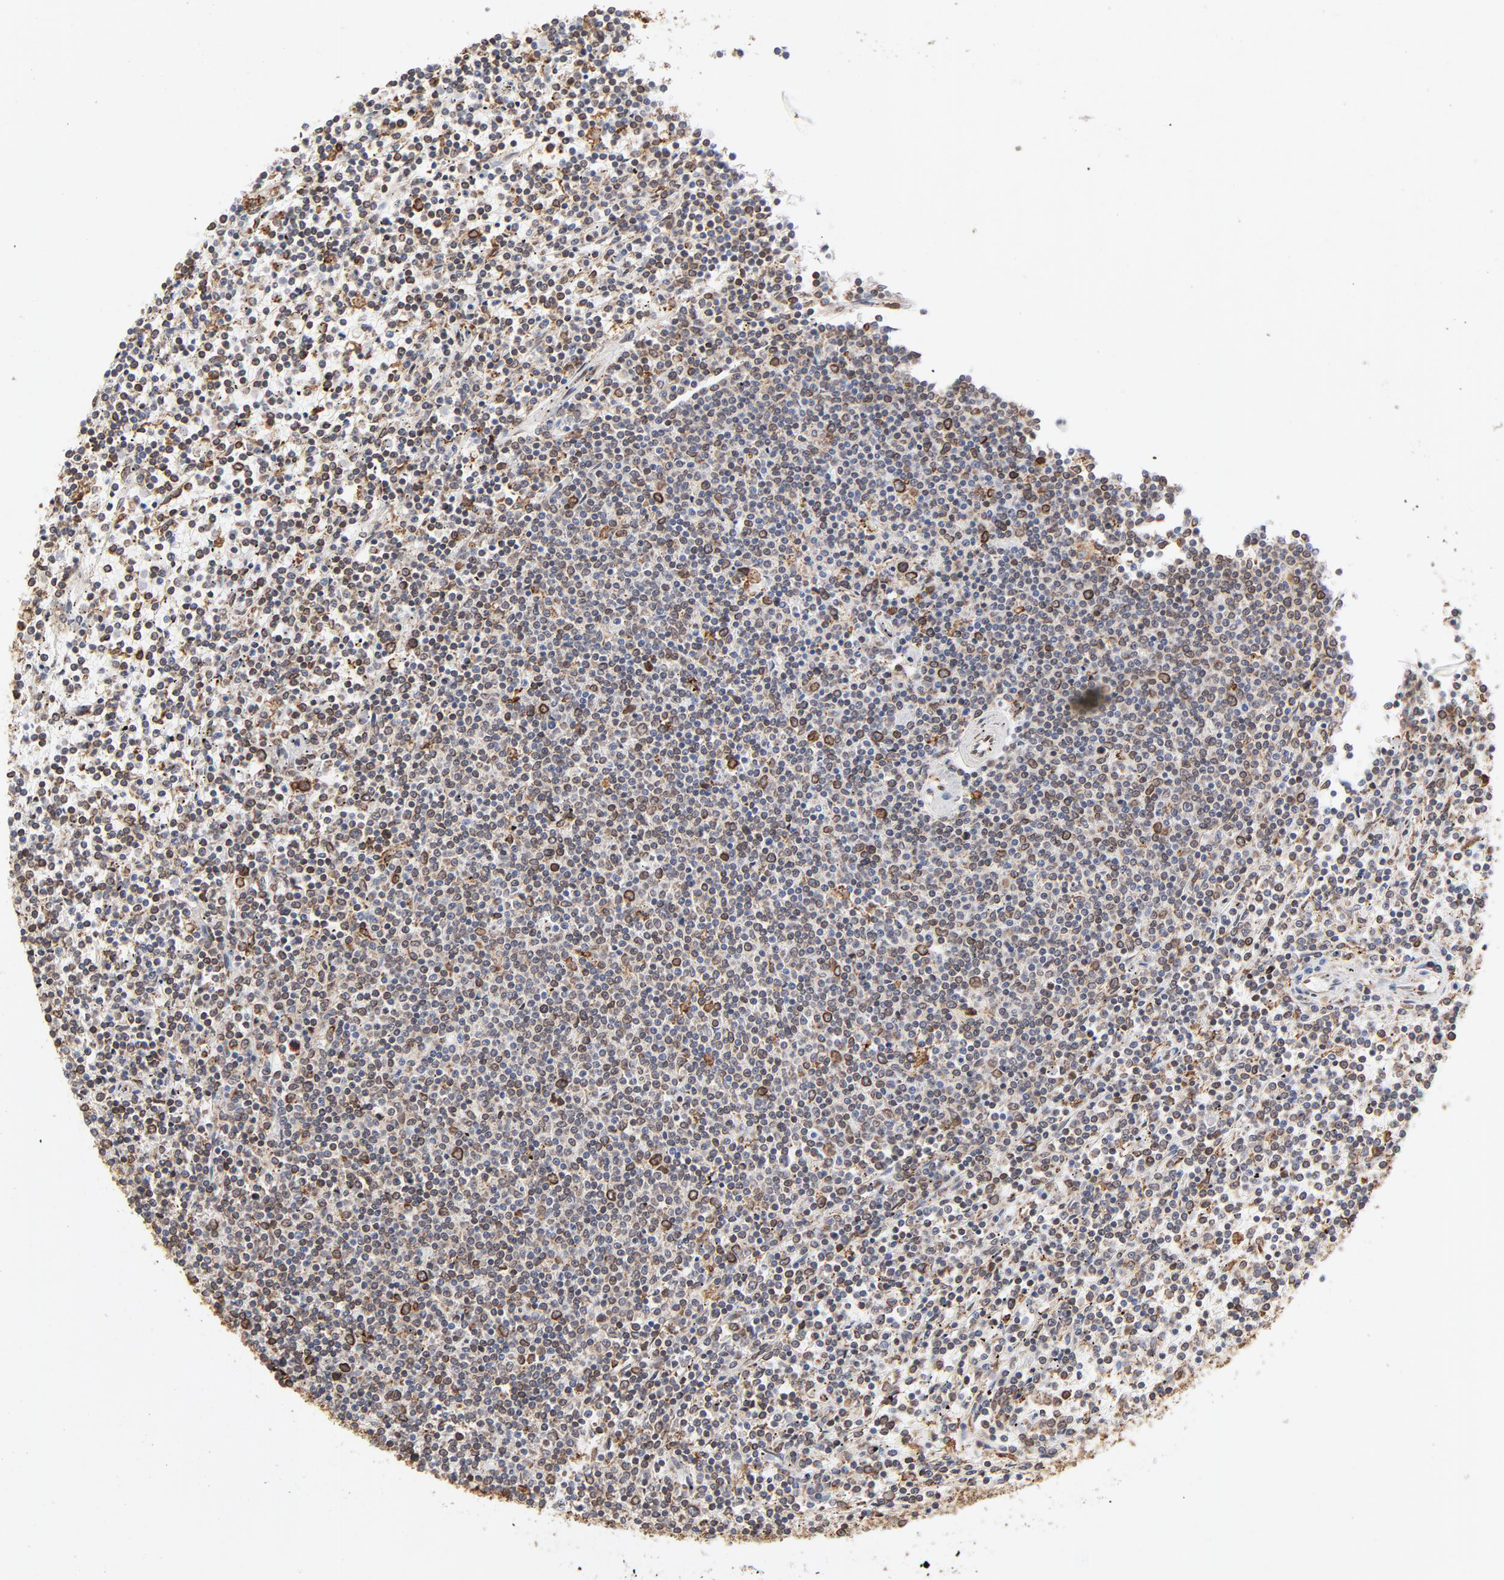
{"staining": {"intensity": "strong", "quantity": "25%-75%", "location": "cytoplasmic/membranous"}, "tissue": "lymphoma", "cell_type": "Tumor cells", "image_type": "cancer", "snomed": [{"axis": "morphology", "description": "Malignant lymphoma, non-Hodgkin's type, Low grade"}, {"axis": "topography", "description": "Spleen"}], "caption": "Immunohistochemical staining of lymphoma shows high levels of strong cytoplasmic/membranous expression in about 25%-75% of tumor cells.", "gene": "CANX", "patient": {"sex": "female", "age": 50}}